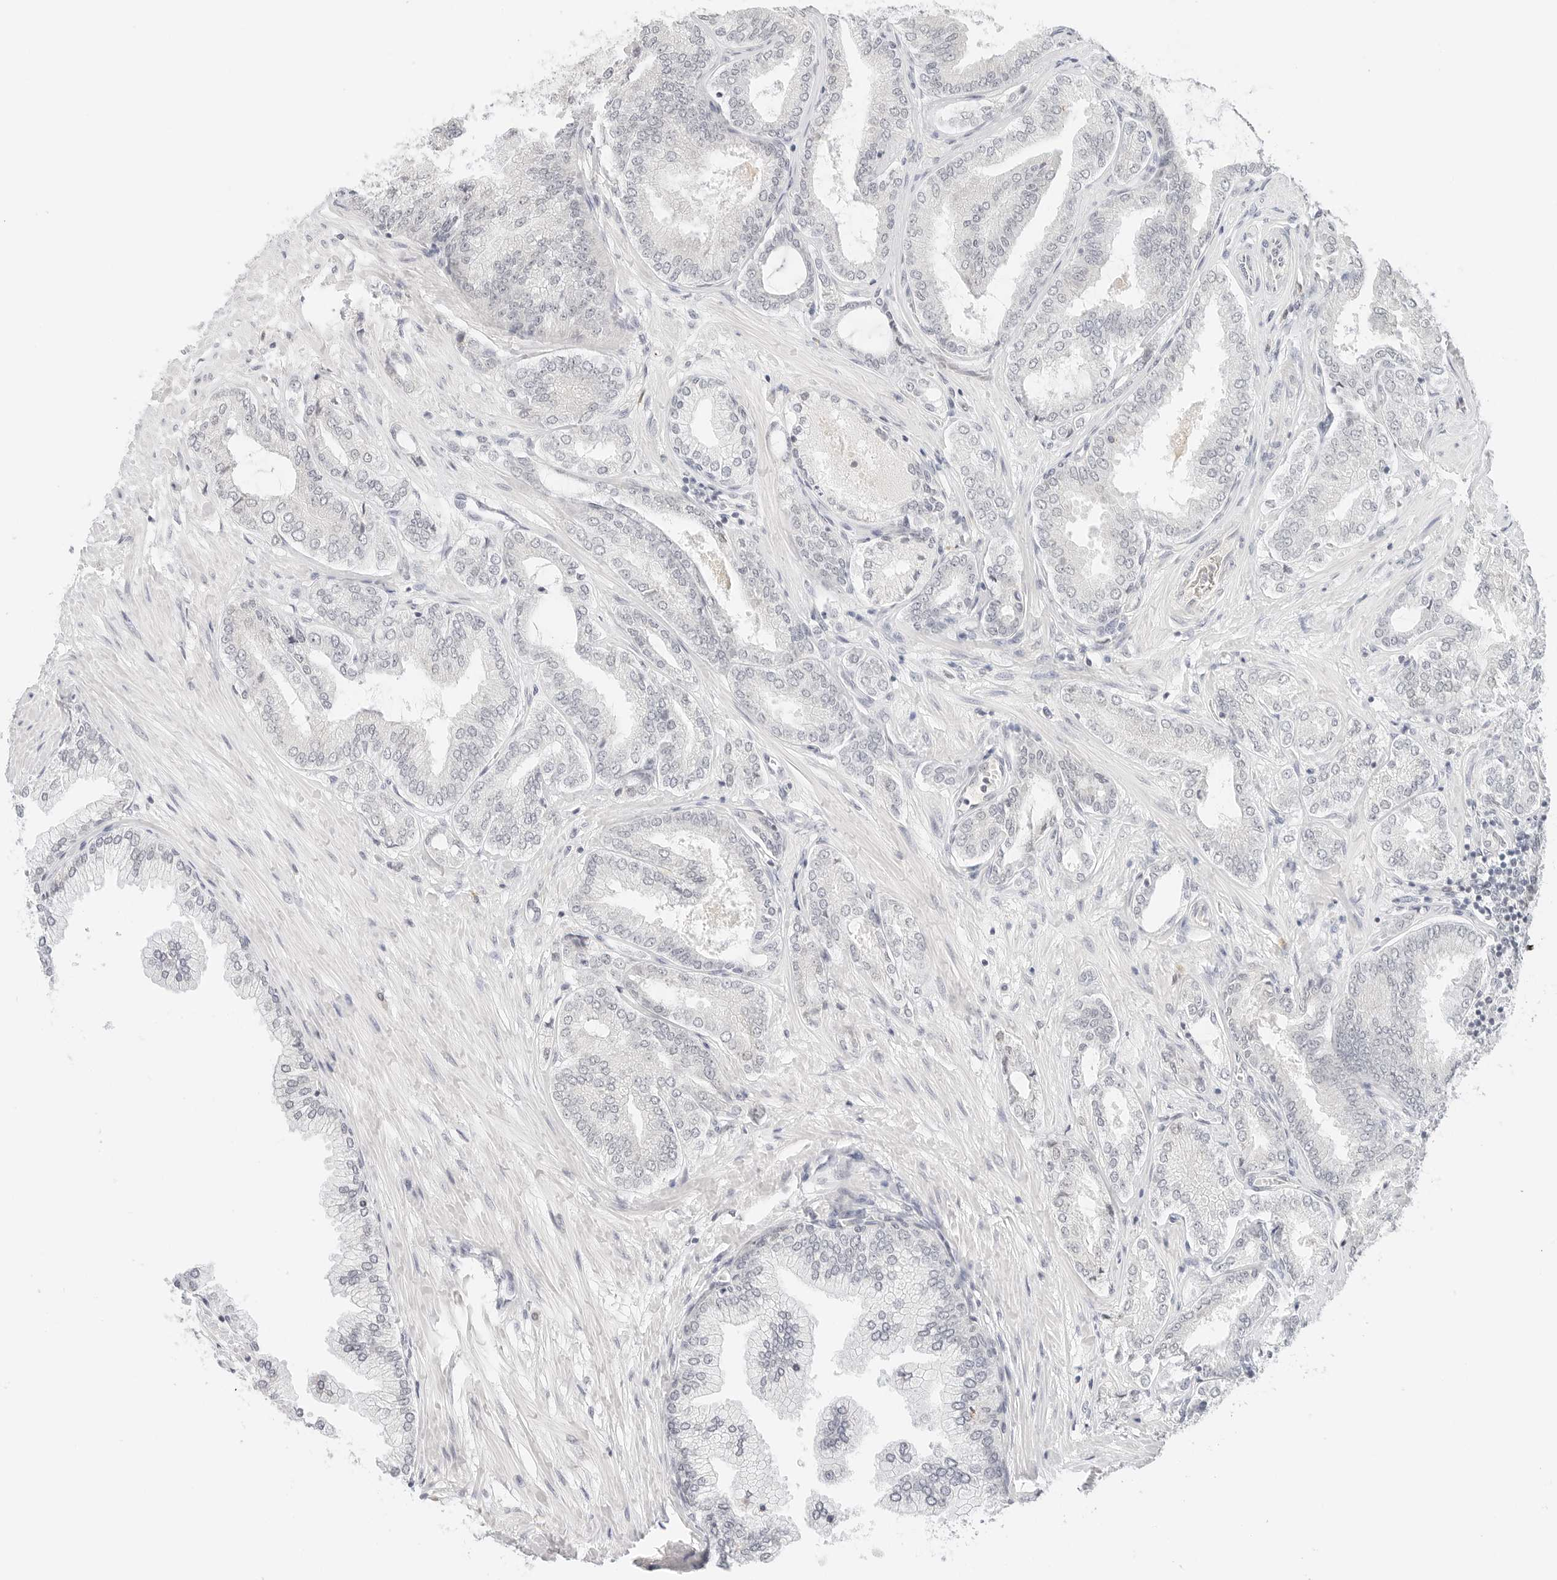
{"staining": {"intensity": "negative", "quantity": "none", "location": "none"}, "tissue": "prostate cancer", "cell_type": "Tumor cells", "image_type": "cancer", "snomed": [{"axis": "morphology", "description": "Adenocarcinoma, Low grade"}, {"axis": "topography", "description": "Prostate"}], "caption": "An immunohistochemistry photomicrograph of prostate cancer (adenocarcinoma (low-grade)) is shown. There is no staining in tumor cells of prostate cancer (adenocarcinoma (low-grade)).", "gene": "NEO1", "patient": {"sex": "male", "age": 63}}